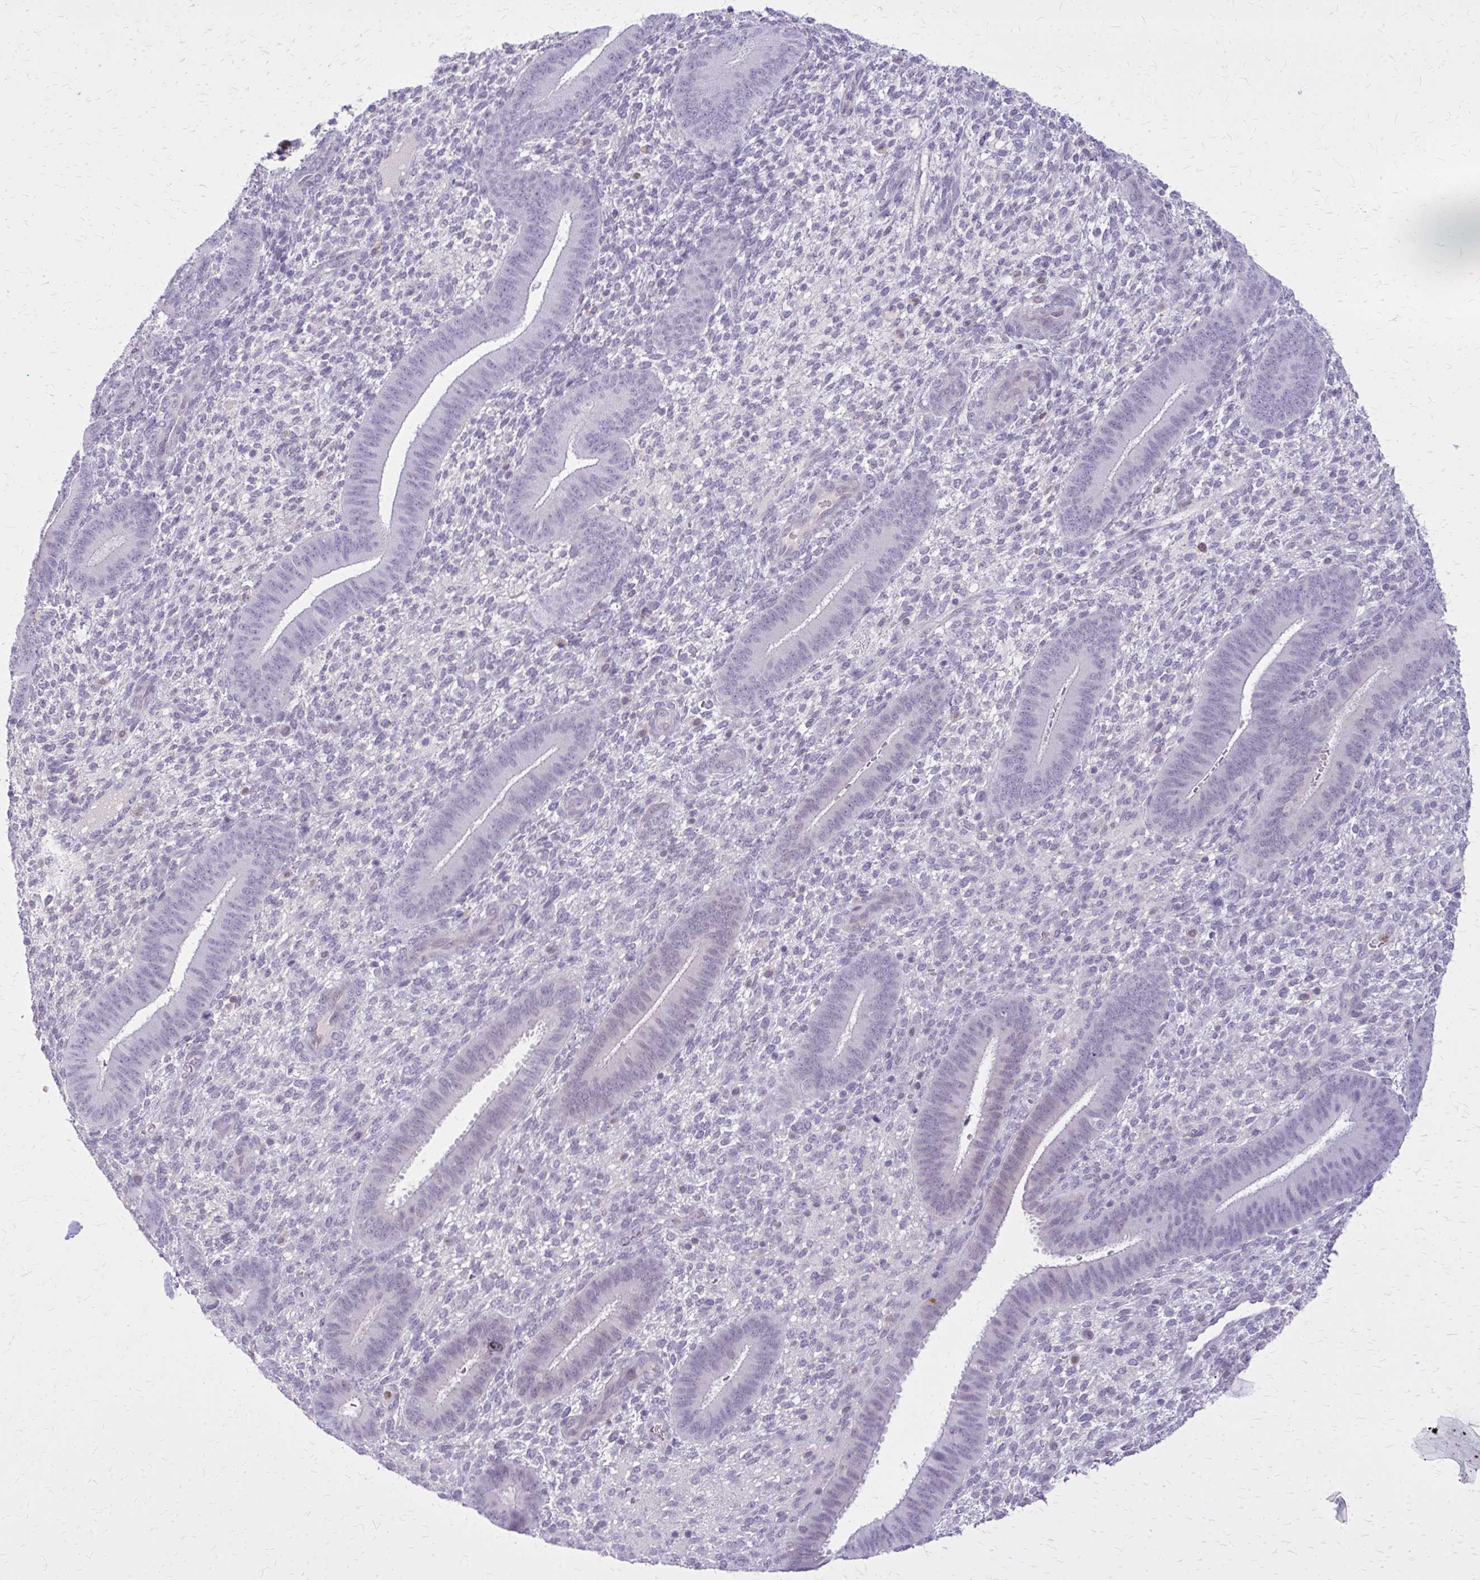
{"staining": {"intensity": "negative", "quantity": "none", "location": "none"}, "tissue": "endometrium", "cell_type": "Cells in endometrial stroma", "image_type": "normal", "snomed": [{"axis": "morphology", "description": "Normal tissue, NOS"}, {"axis": "topography", "description": "Endometrium"}], "caption": "High magnification brightfield microscopy of unremarkable endometrium stained with DAB (3,3'-diaminobenzidine) (brown) and counterstained with hematoxylin (blue): cells in endometrial stroma show no significant staining. (Stains: DAB (3,3'-diaminobenzidine) IHC with hematoxylin counter stain, Microscopy: brightfield microscopy at high magnification).", "gene": "GLRX", "patient": {"sex": "female", "age": 39}}